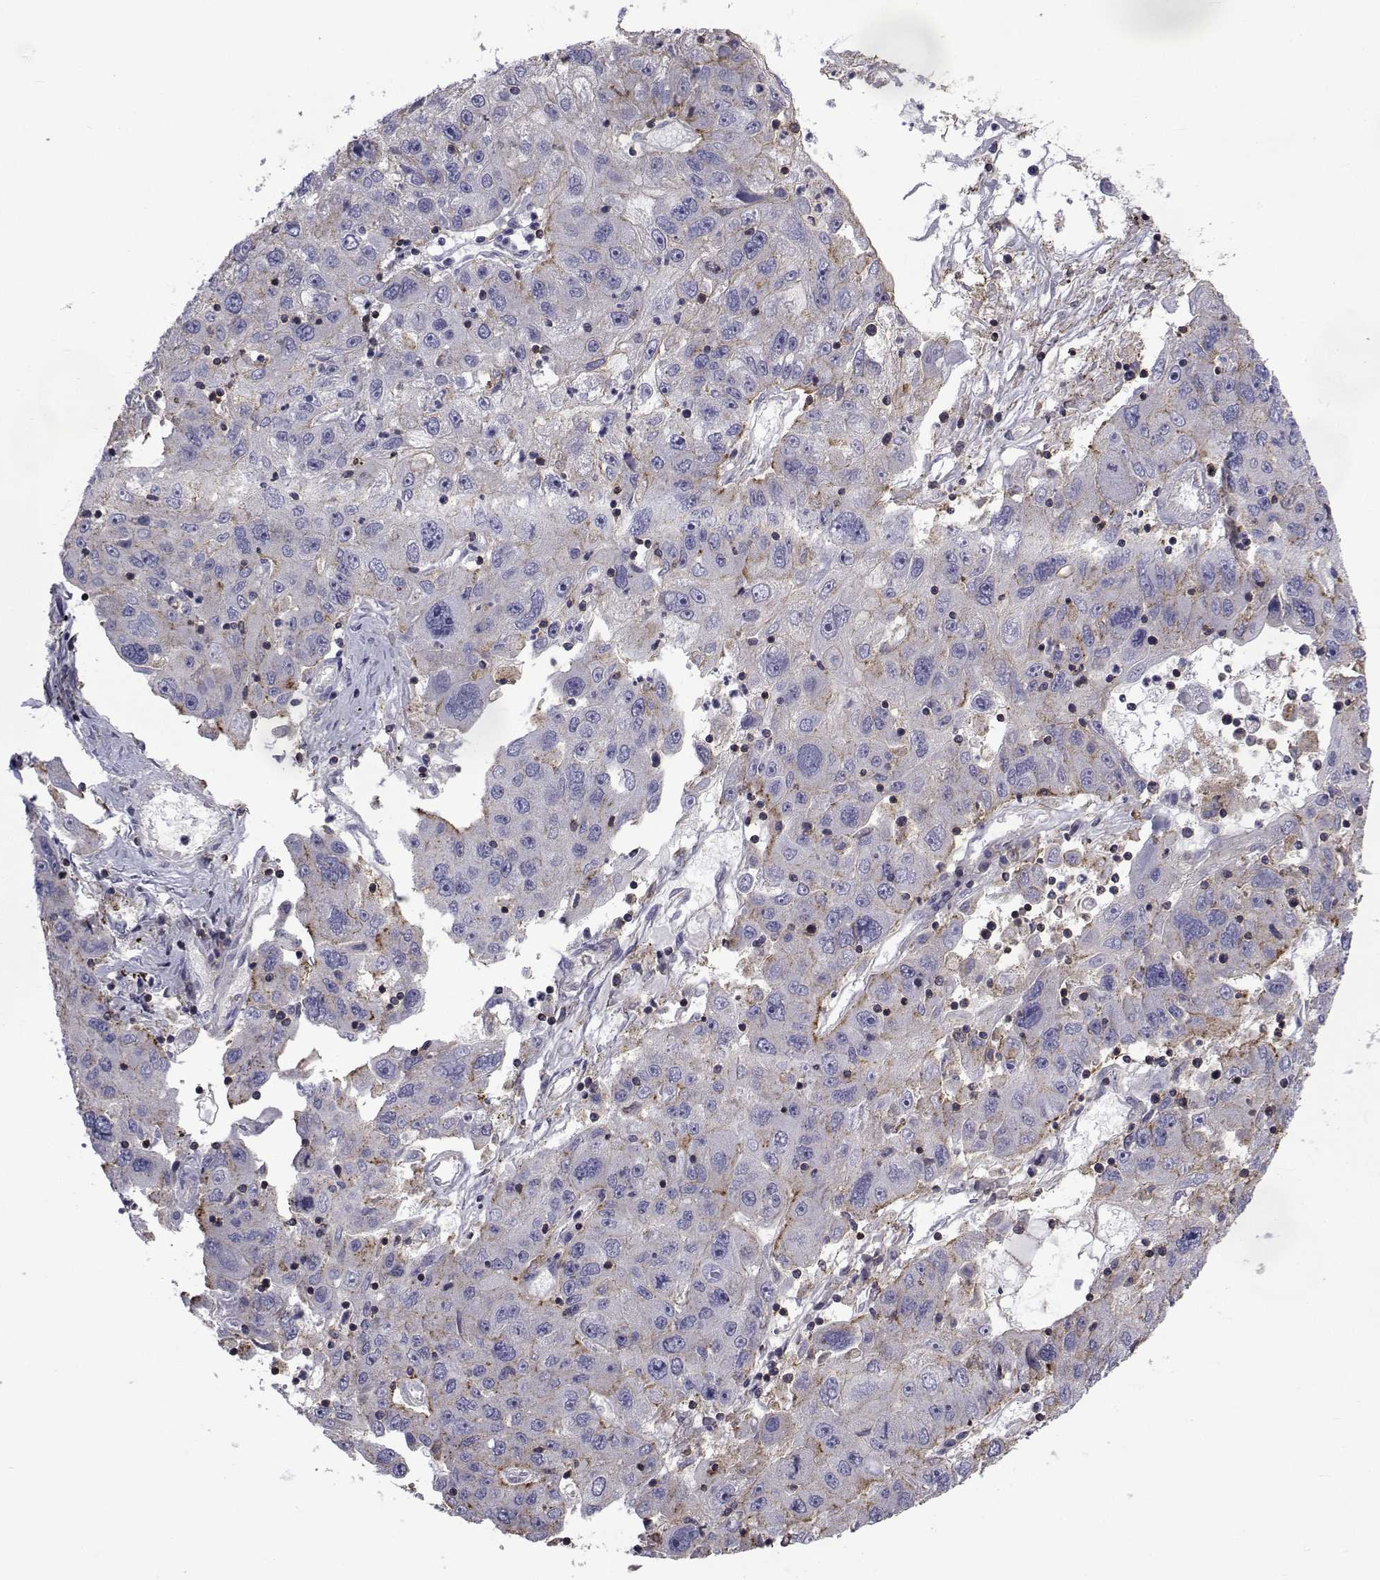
{"staining": {"intensity": "moderate", "quantity": "<25%", "location": "cytoplasmic/membranous"}, "tissue": "stomach cancer", "cell_type": "Tumor cells", "image_type": "cancer", "snomed": [{"axis": "morphology", "description": "Adenocarcinoma, NOS"}, {"axis": "topography", "description": "Stomach"}], "caption": "Moderate cytoplasmic/membranous positivity is present in approximately <25% of tumor cells in stomach cancer (adenocarcinoma).", "gene": "PDE6H", "patient": {"sex": "male", "age": 56}}